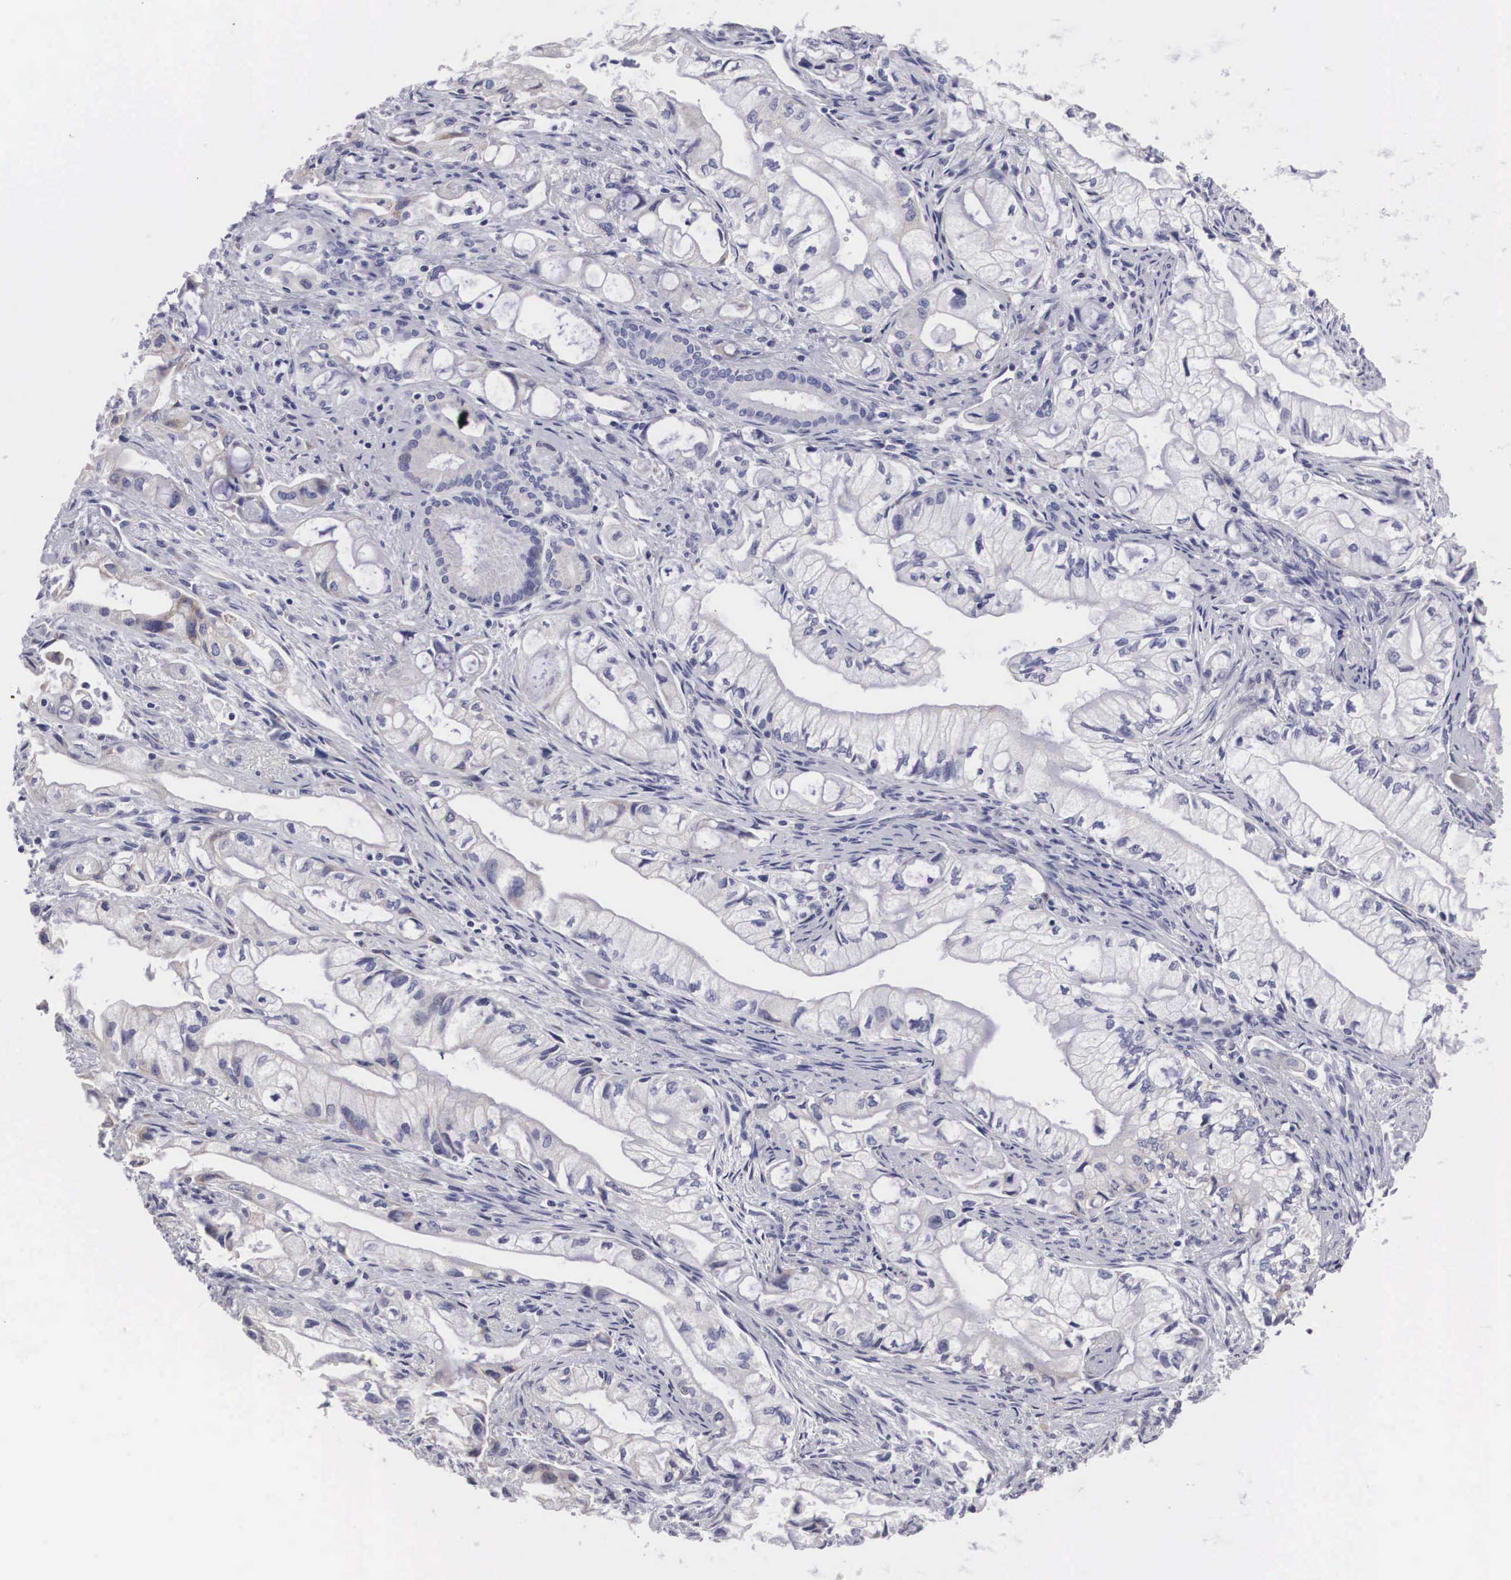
{"staining": {"intensity": "negative", "quantity": "none", "location": "none"}, "tissue": "pancreatic cancer", "cell_type": "Tumor cells", "image_type": "cancer", "snomed": [{"axis": "morphology", "description": "Adenocarcinoma, NOS"}, {"axis": "topography", "description": "Pancreas"}], "caption": "IHC micrograph of human pancreatic cancer stained for a protein (brown), which exhibits no staining in tumor cells. (DAB (3,3'-diaminobenzidine) immunohistochemistry, high magnification).", "gene": "ARMCX3", "patient": {"sex": "male", "age": 79}}